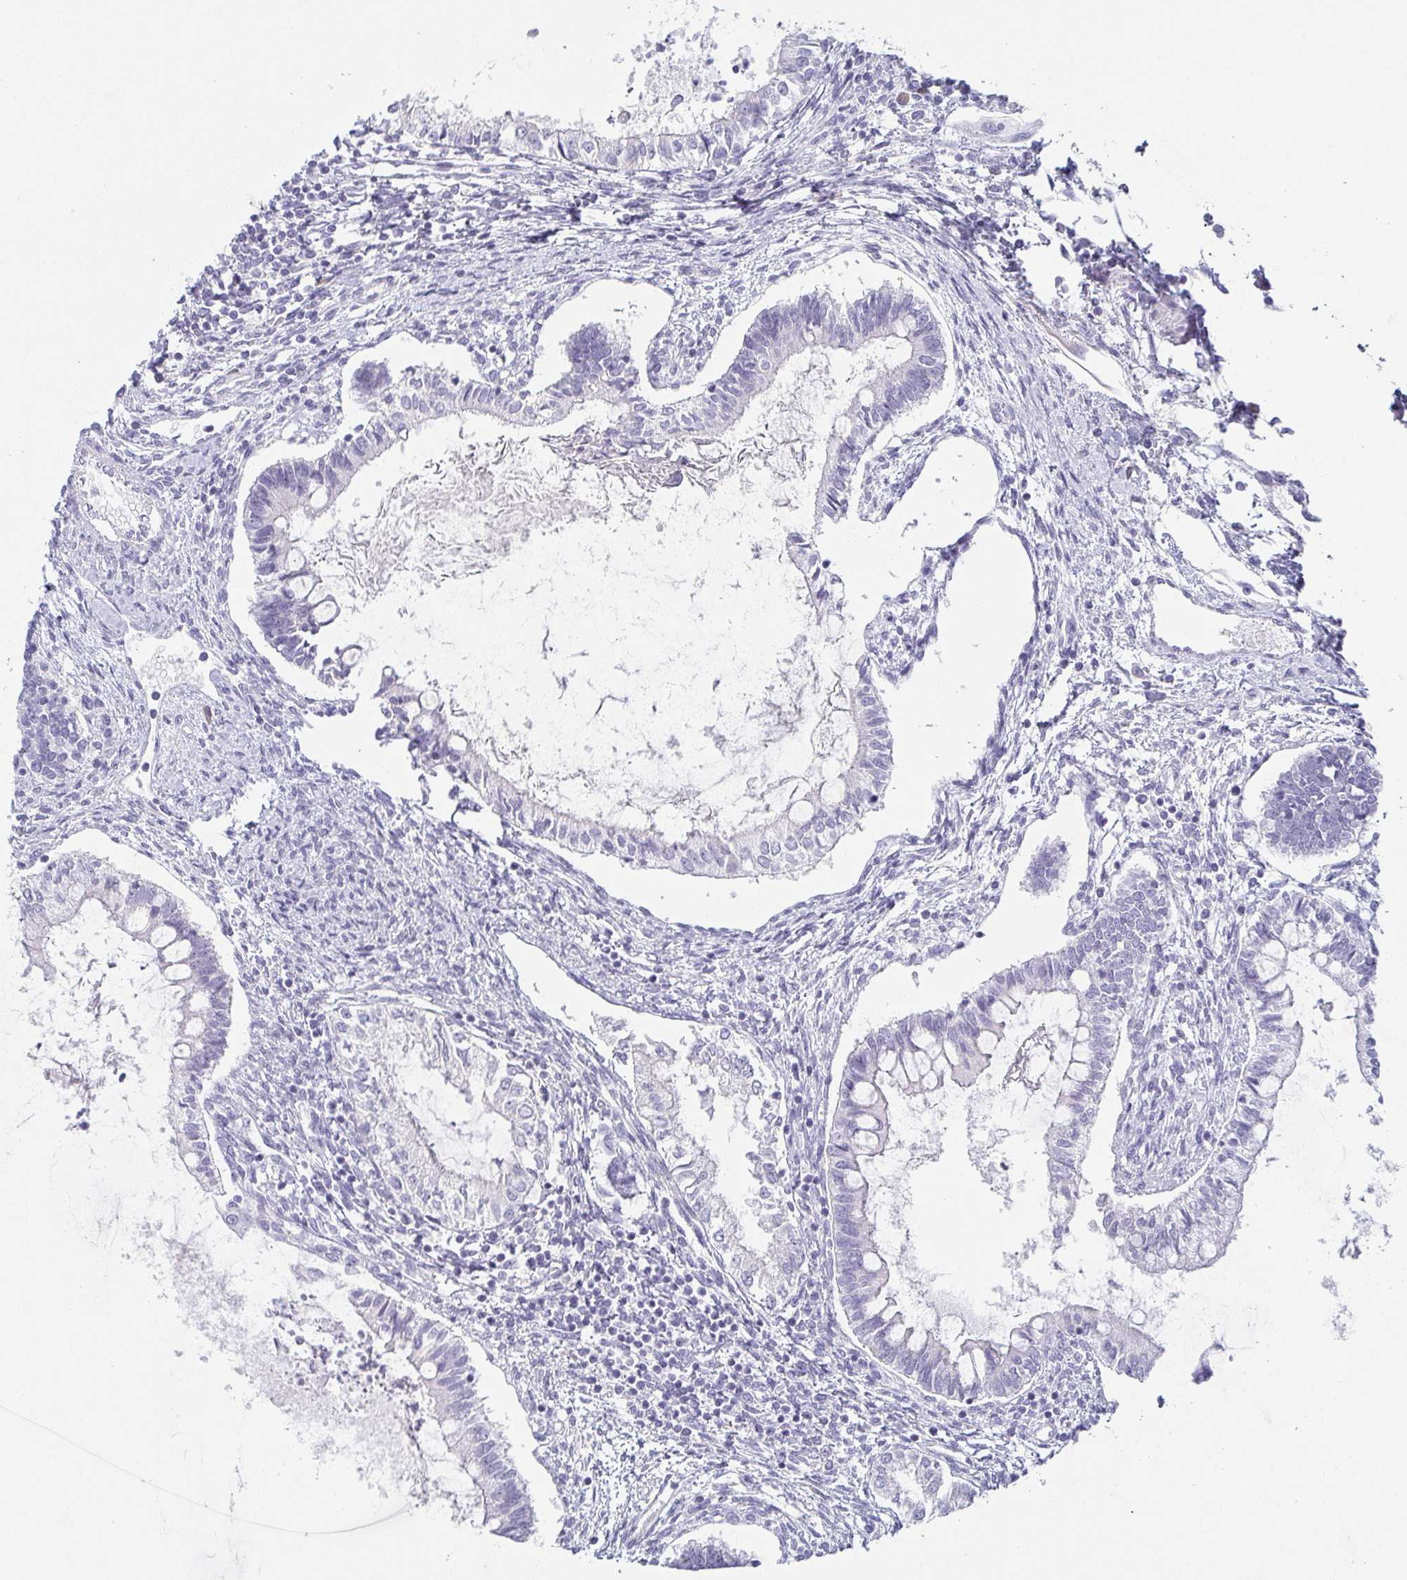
{"staining": {"intensity": "negative", "quantity": "none", "location": "none"}, "tissue": "testis cancer", "cell_type": "Tumor cells", "image_type": "cancer", "snomed": [{"axis": "morphology", "description": "Carcinoma, Embryonal, NOS"}, {"axis": "topography", "description": "Testis"}], "caption": "This is an IHC micrograph of testis cancer (embryonal carcinoma). There is no expression in tumor cells.", "gene": "PRR27", "patient": {"sex": "male", "age": 37}}